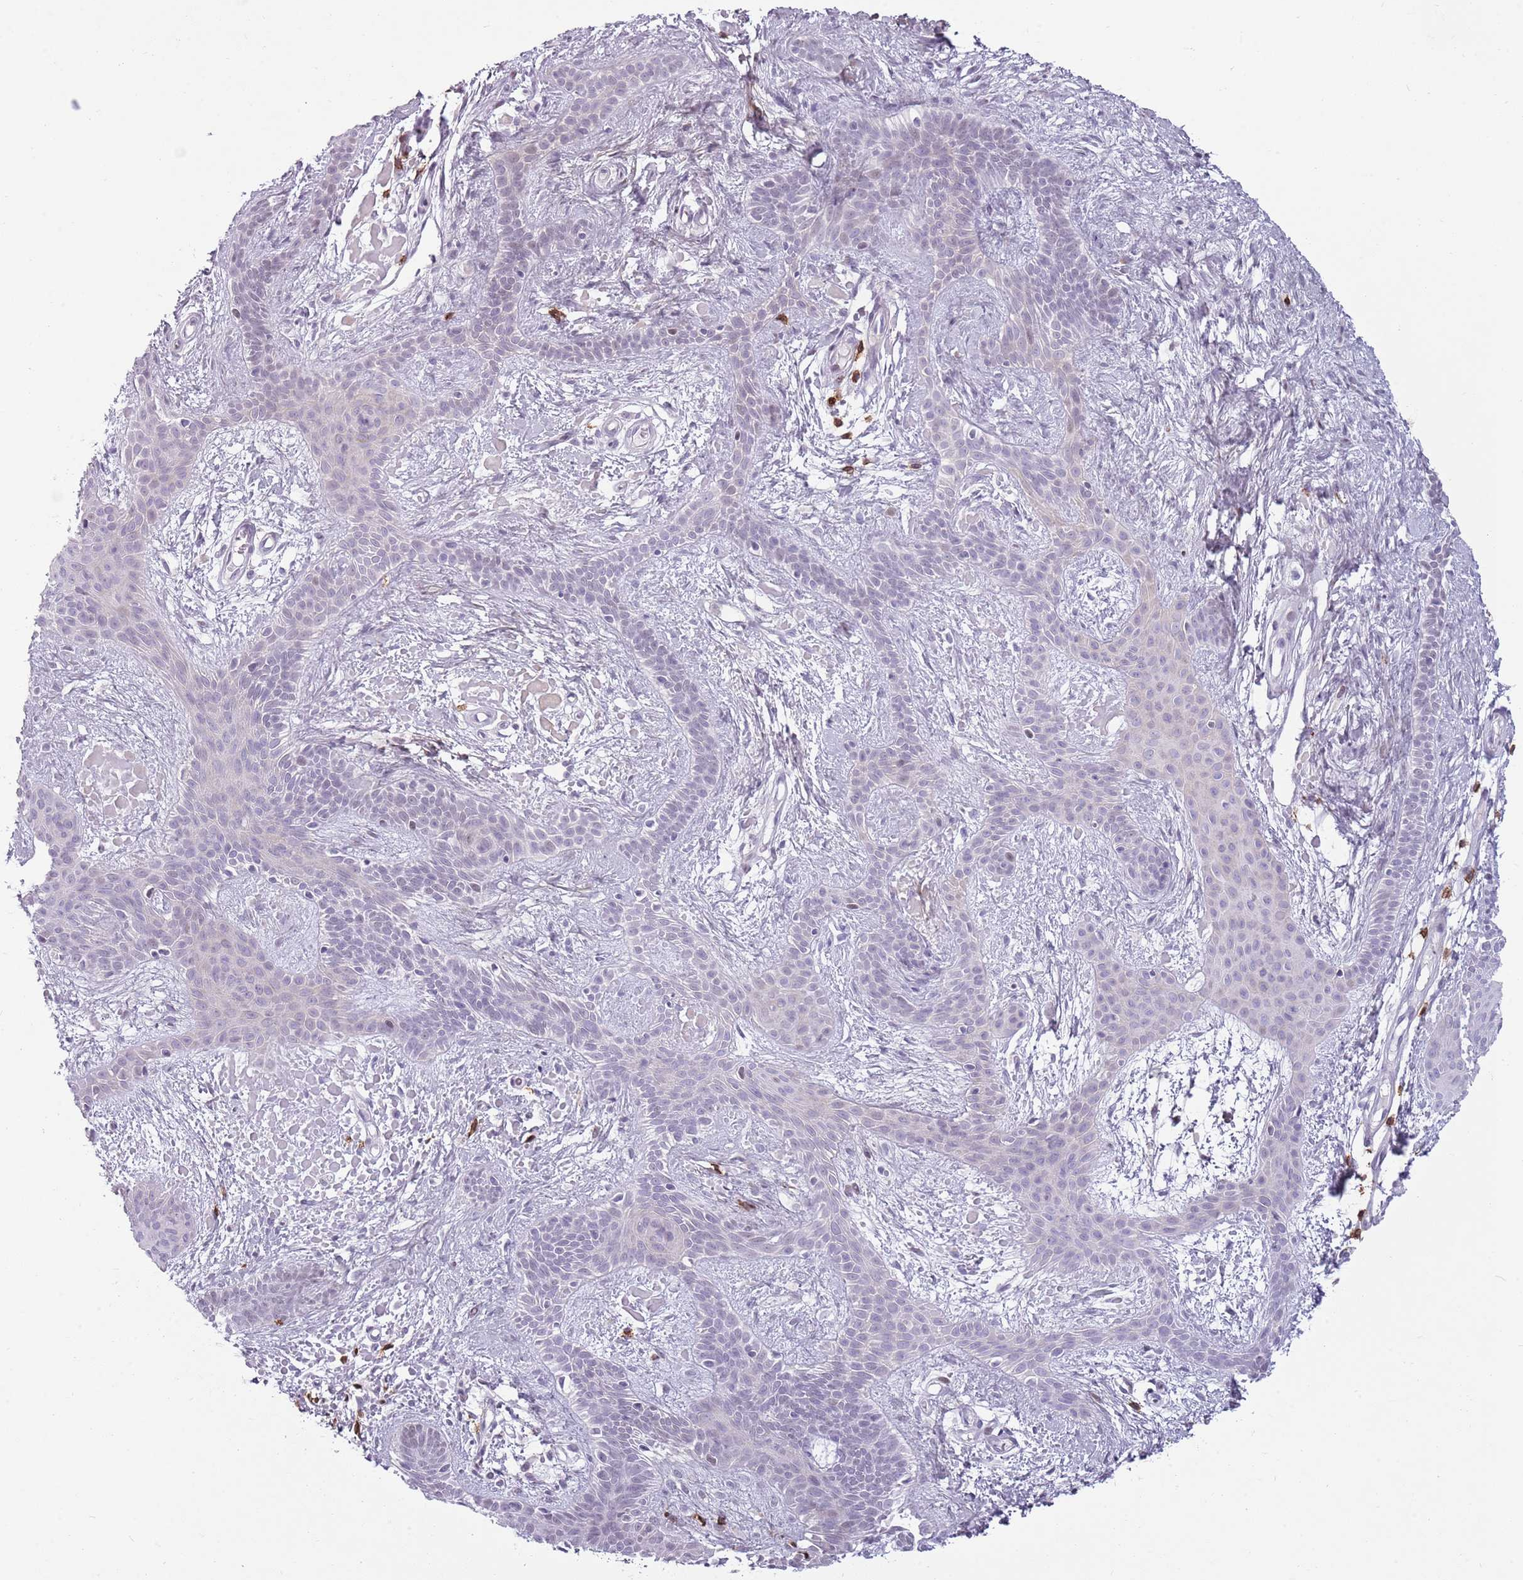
{"staining": {"intensity": "negative", "quantity": "none", "location": "none"}, "tissue": "skin cancer", "cell_type": "Tumor cells", "image_type": "cancer", "snomed": [{"axis": "morphology", "description": "Basal cell carcinoma"}, {"axis": "topography", "description": "Skin"}], "caption": "Tumor cells are negative for protein expression in human skin basal cell carcinoma.", "gene": "ZNF583", "patient": {"sex": "male", "age": 78}}